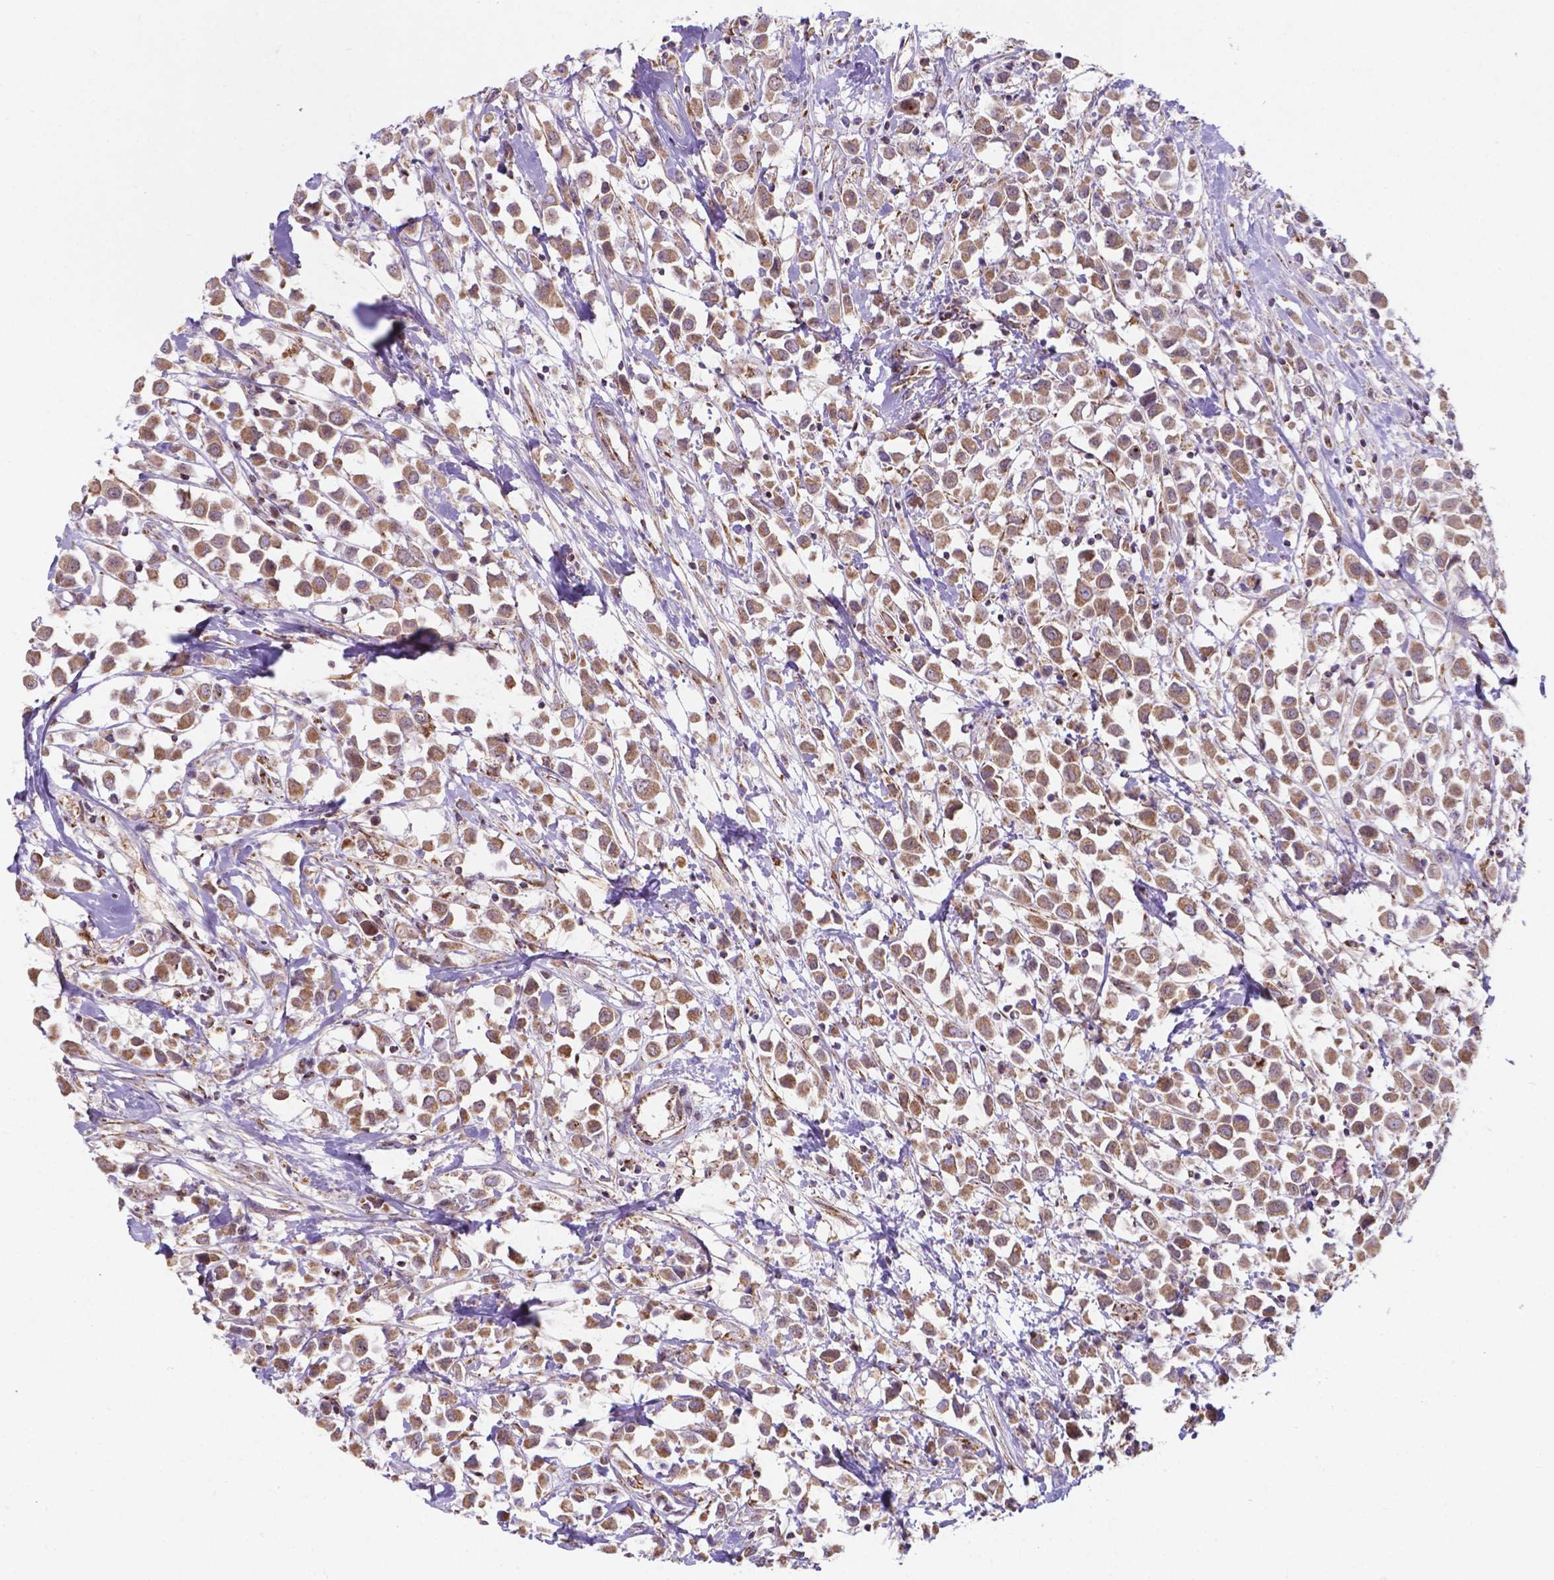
{"staining": {"intensity": "moderate", "quantity": ">75%", "location": "cytoplasmic/membranous"}, "tissue": "breast cancer", "cell_type": "Tumor cells", "image_type": "cancer", "snomed": [{"axis": "morphology", "description": "Duct carcinoma"}, {"axis": "topography", "description": "Breast"}], "caption": "Breast intraductal carcinoma was stained to show a protein in brown. There is medium levels of moderate cytoplasmic/membranous expression in about >75% of tumor cells.", "gene": "FAM114A1", "patient": {"sex": "female", "age": 61}}